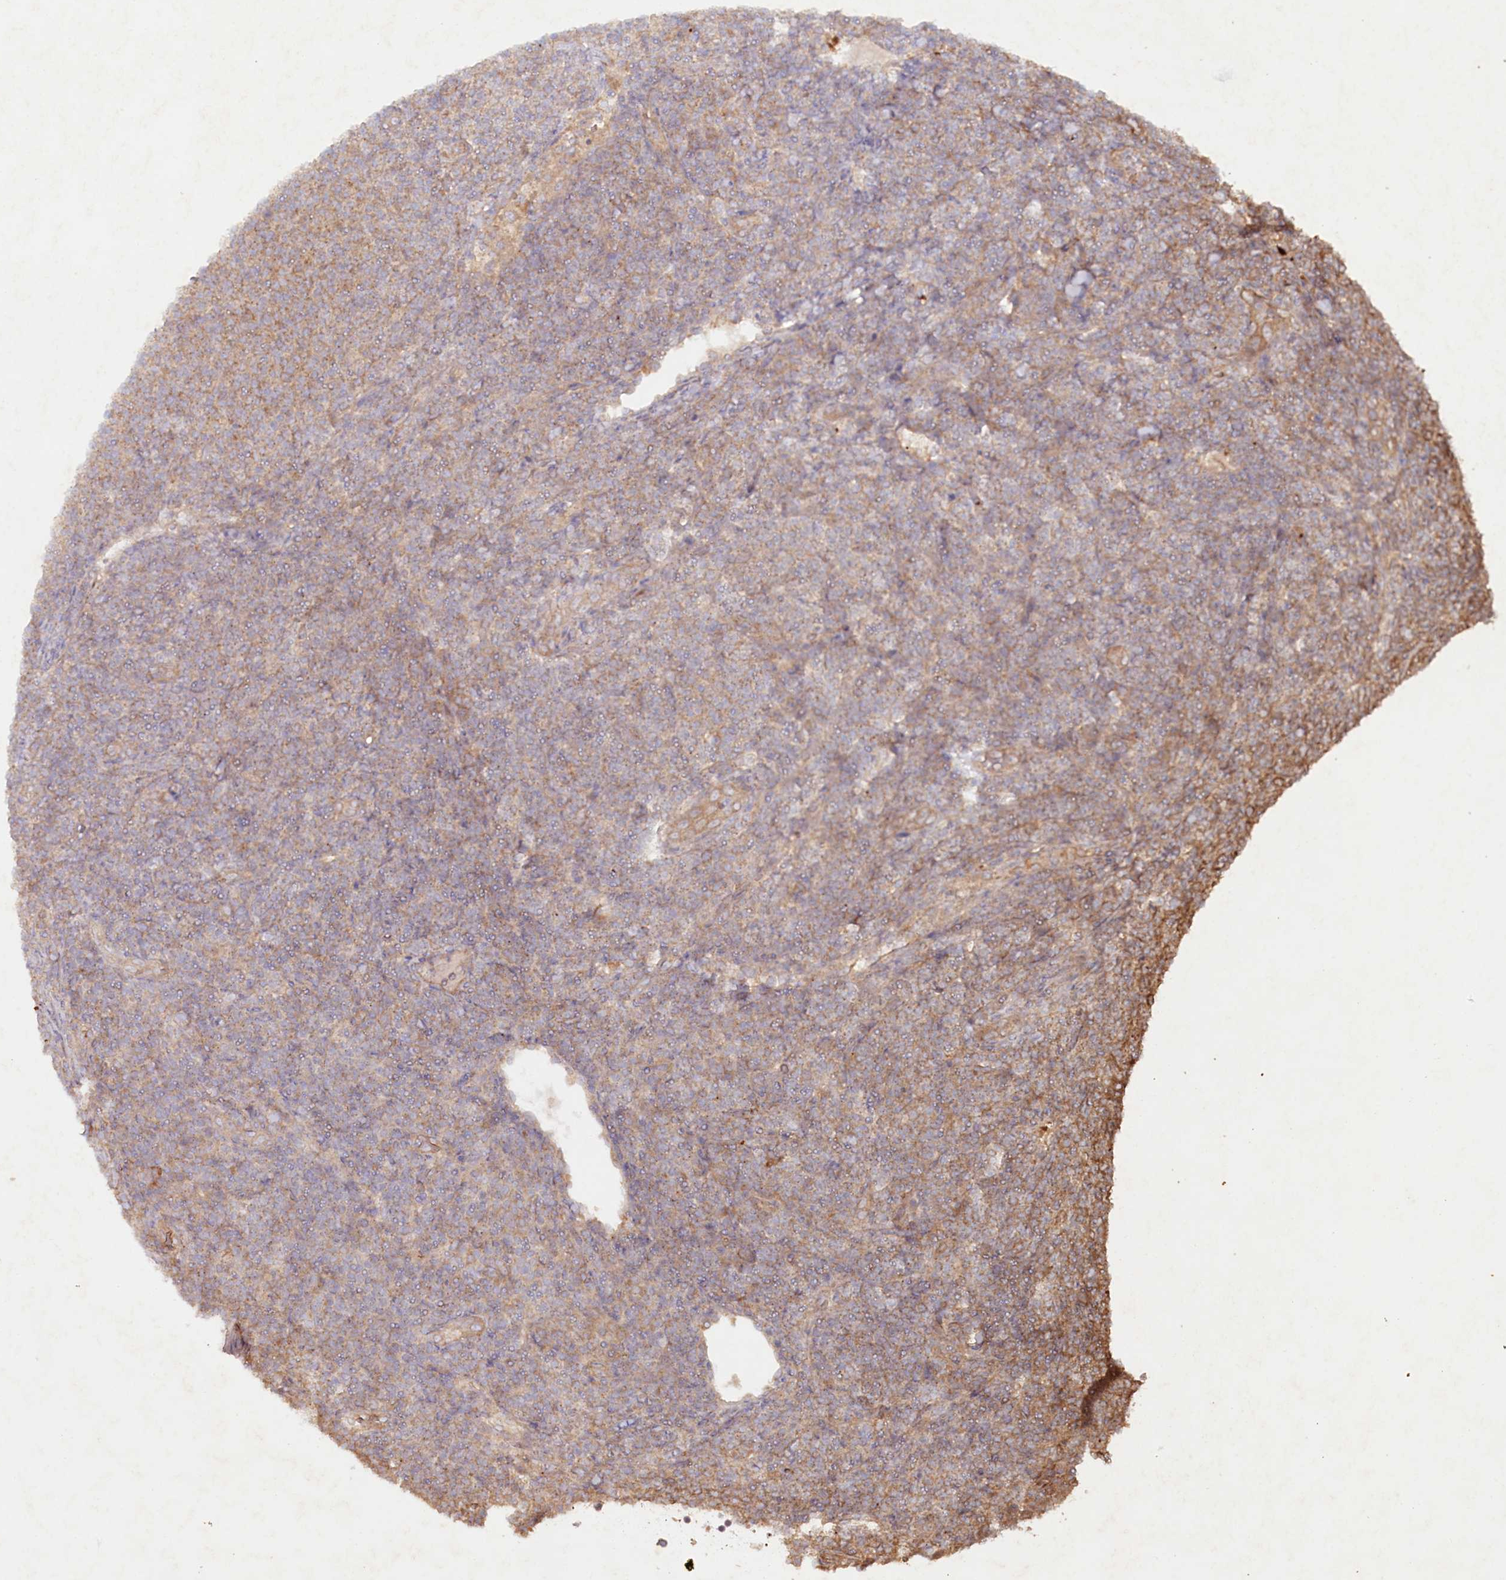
{"staining": {"intensity": "moderate", "quantity": ">75%", "location": "cytoplasmic/membranous"}, "tissue": "lymphoma", "cell_type": "Tumor cells", "image_type": "cancer", "snomed": [{"axis": "morphology", "description": "Malignant lymphoma, non-Hodgkin's type, Low grade"}, {"axis": "topography", "description": "Lymph node"}], "caption": "Brown immunohistochemical staining in lymphoma exhibits moderate cytoplasmic/membranous staining in approximately >75% of tumor cells. (DAB IHC, brown staining for protein, blue staining for nuclei).", "gene": "TNIP1", "patient": {"sex": "male", "age": 66}}